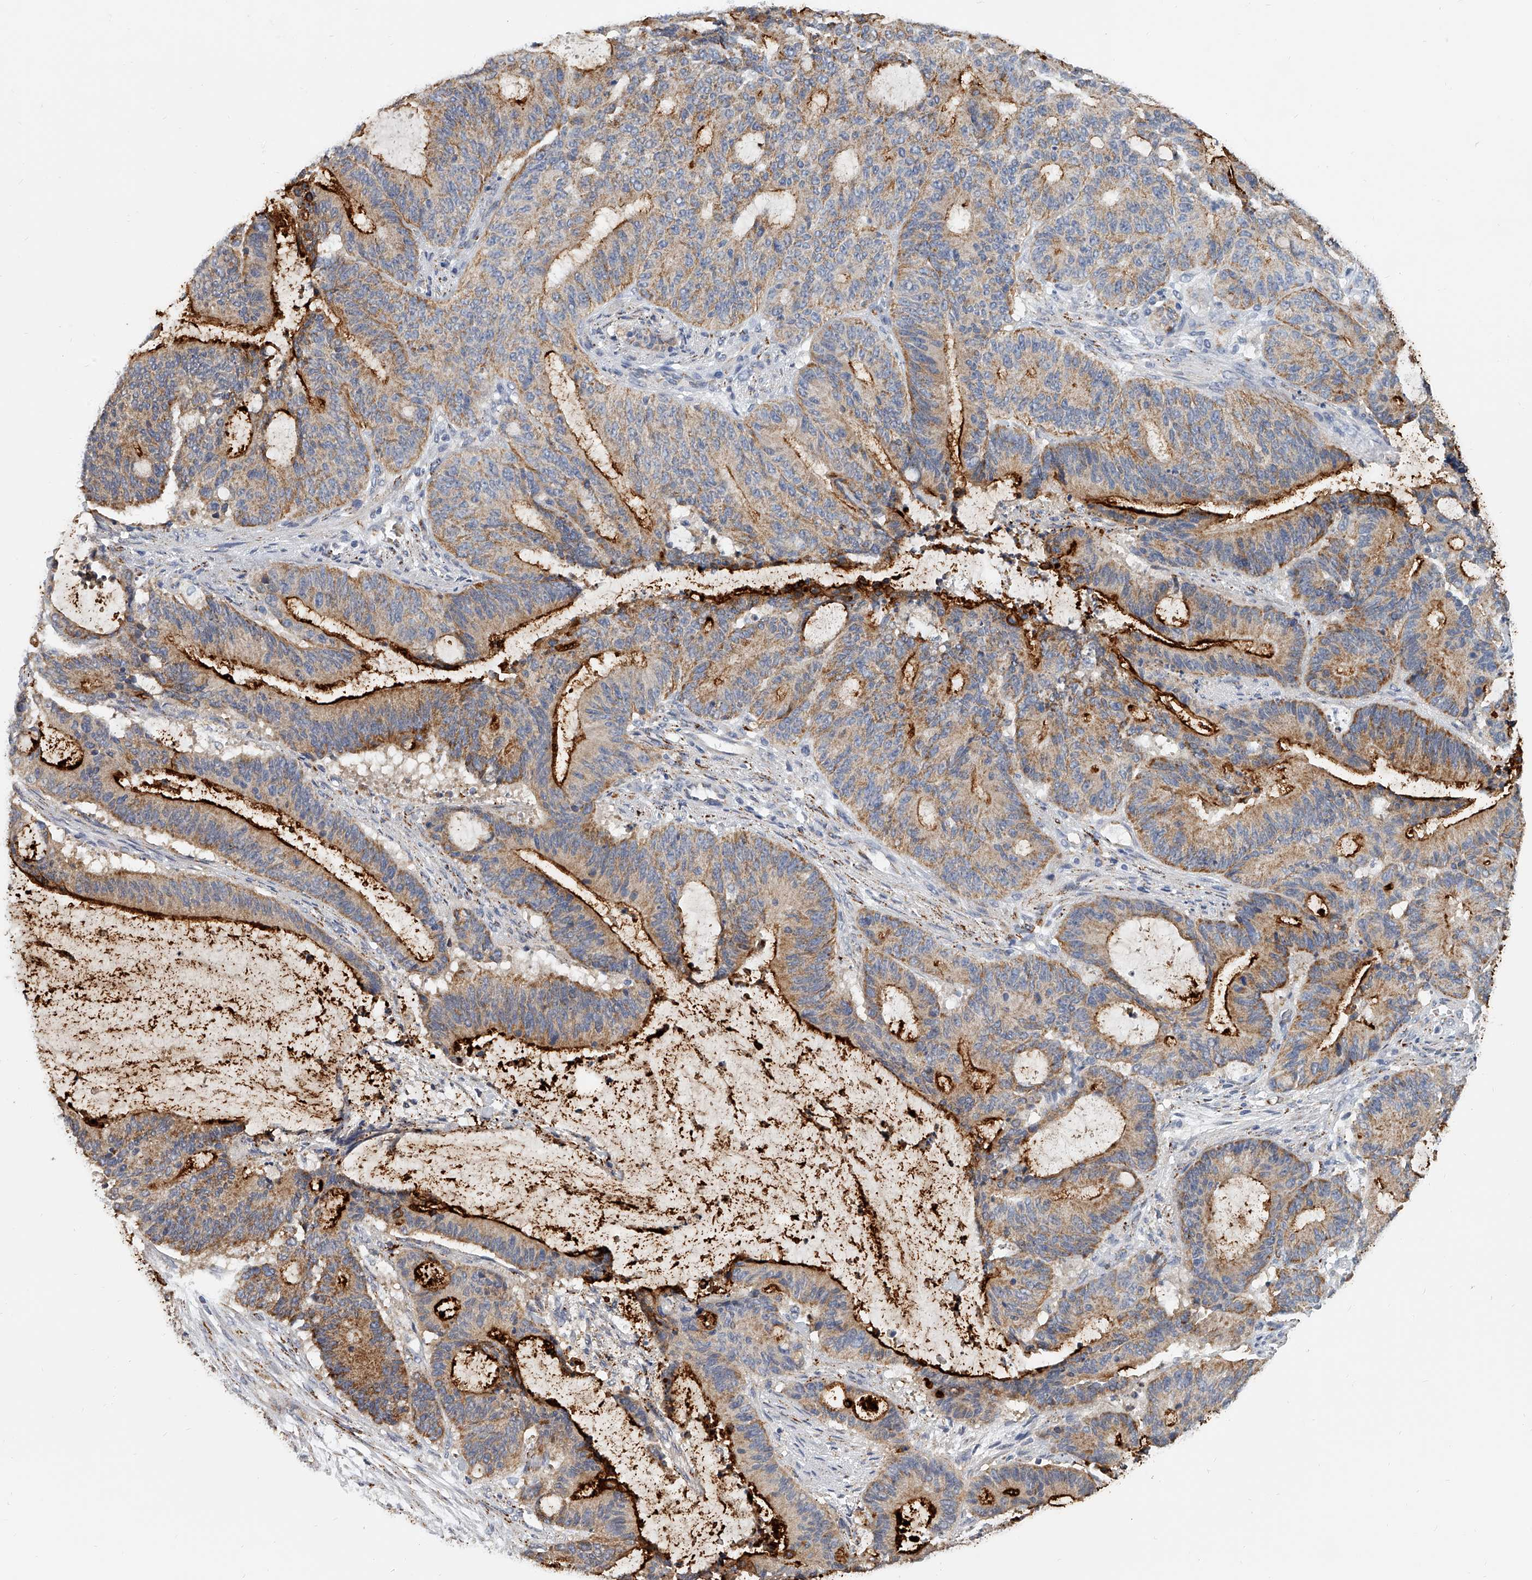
{"staining": {"intensity": "strong", "quantity": "25%-75%", "location": "cytoplasmic/membranous"}, "tissue": "liver cancer", "cell_type": "Tumor cells", "image_type": "cancer", "snomed": [{"axis": "morphology", "description": "Normal tissue, NOS"}, {"axis": "morphology", "description": "Cholangiocarcinoma"}, {"axis": "topography", "description": "Liver"}, {"axis": "topography", "description": "Peripheral nerve tissue"}], "caption": "This image exhibits immunohistochemistry (IHC) staining of liver cancer (cholangiocarcinoma), with high strong cytoplasmic/membranous staining in approximately 25%-75% of tumor cells.", "gene": "KLHL7", "patient": {"sex": "female", "age": 73}}